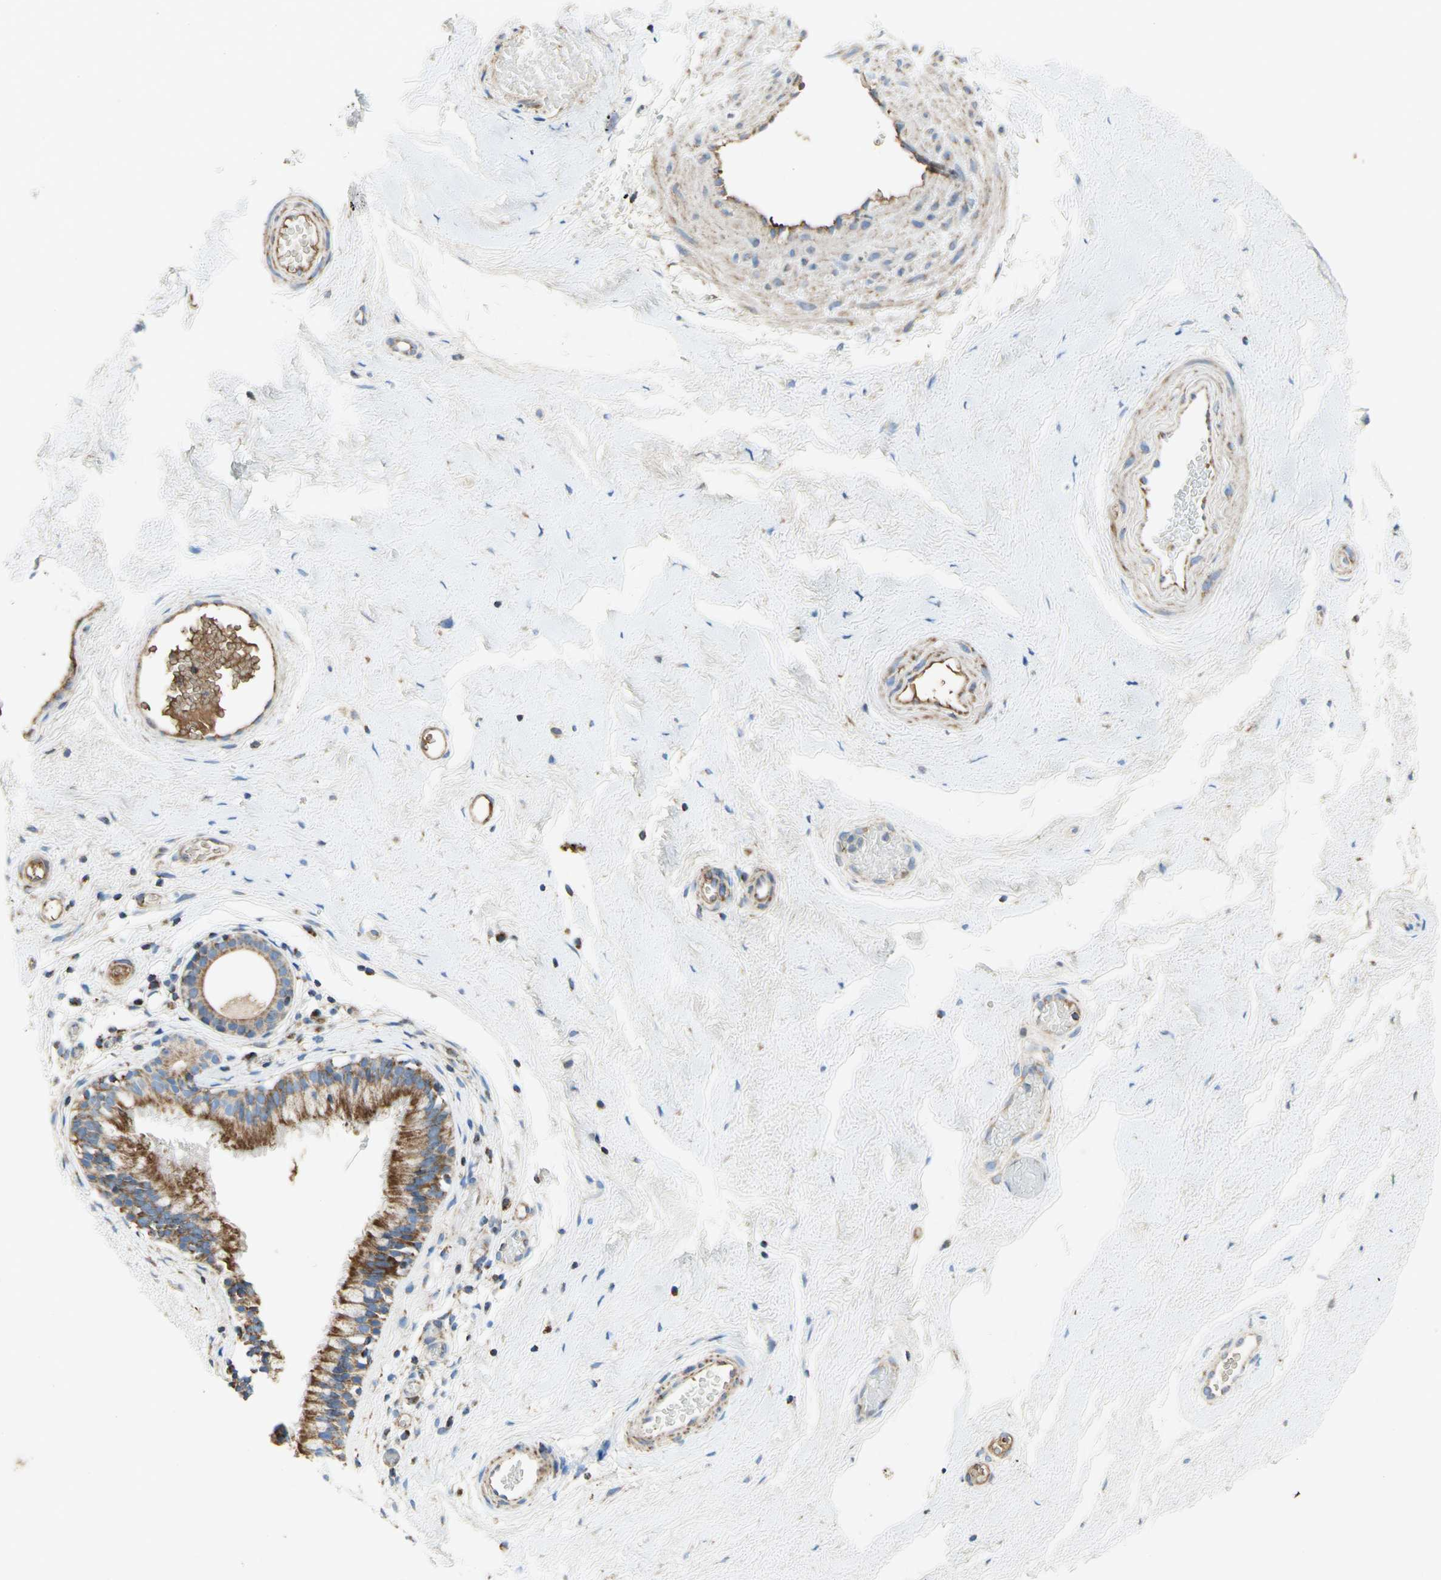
{"staining": {"intensity": "moderate", "quantity": ">75%", "location": "cytoplasmic/membranous"}, "tissue": "nasopharynx", "cell_type": "Respiratory epithelial cells", "image_type": "normal", "snomed": [{"axis": "morphology", "description": "Normal tissue, NOS"}, {"axis": "morphology", "description": "Inflammation, NOS"}, {"axis": "topography", "description": "Nasopharynx"}], "caption": "Protein staining exhibits moderate cytoplasmic/membranous positivity in approximately >75% of respiratory epithelial cells in benign nasopharynx.", "gene": "SDHB", "patient": {"sex": "male", "age": 48}}